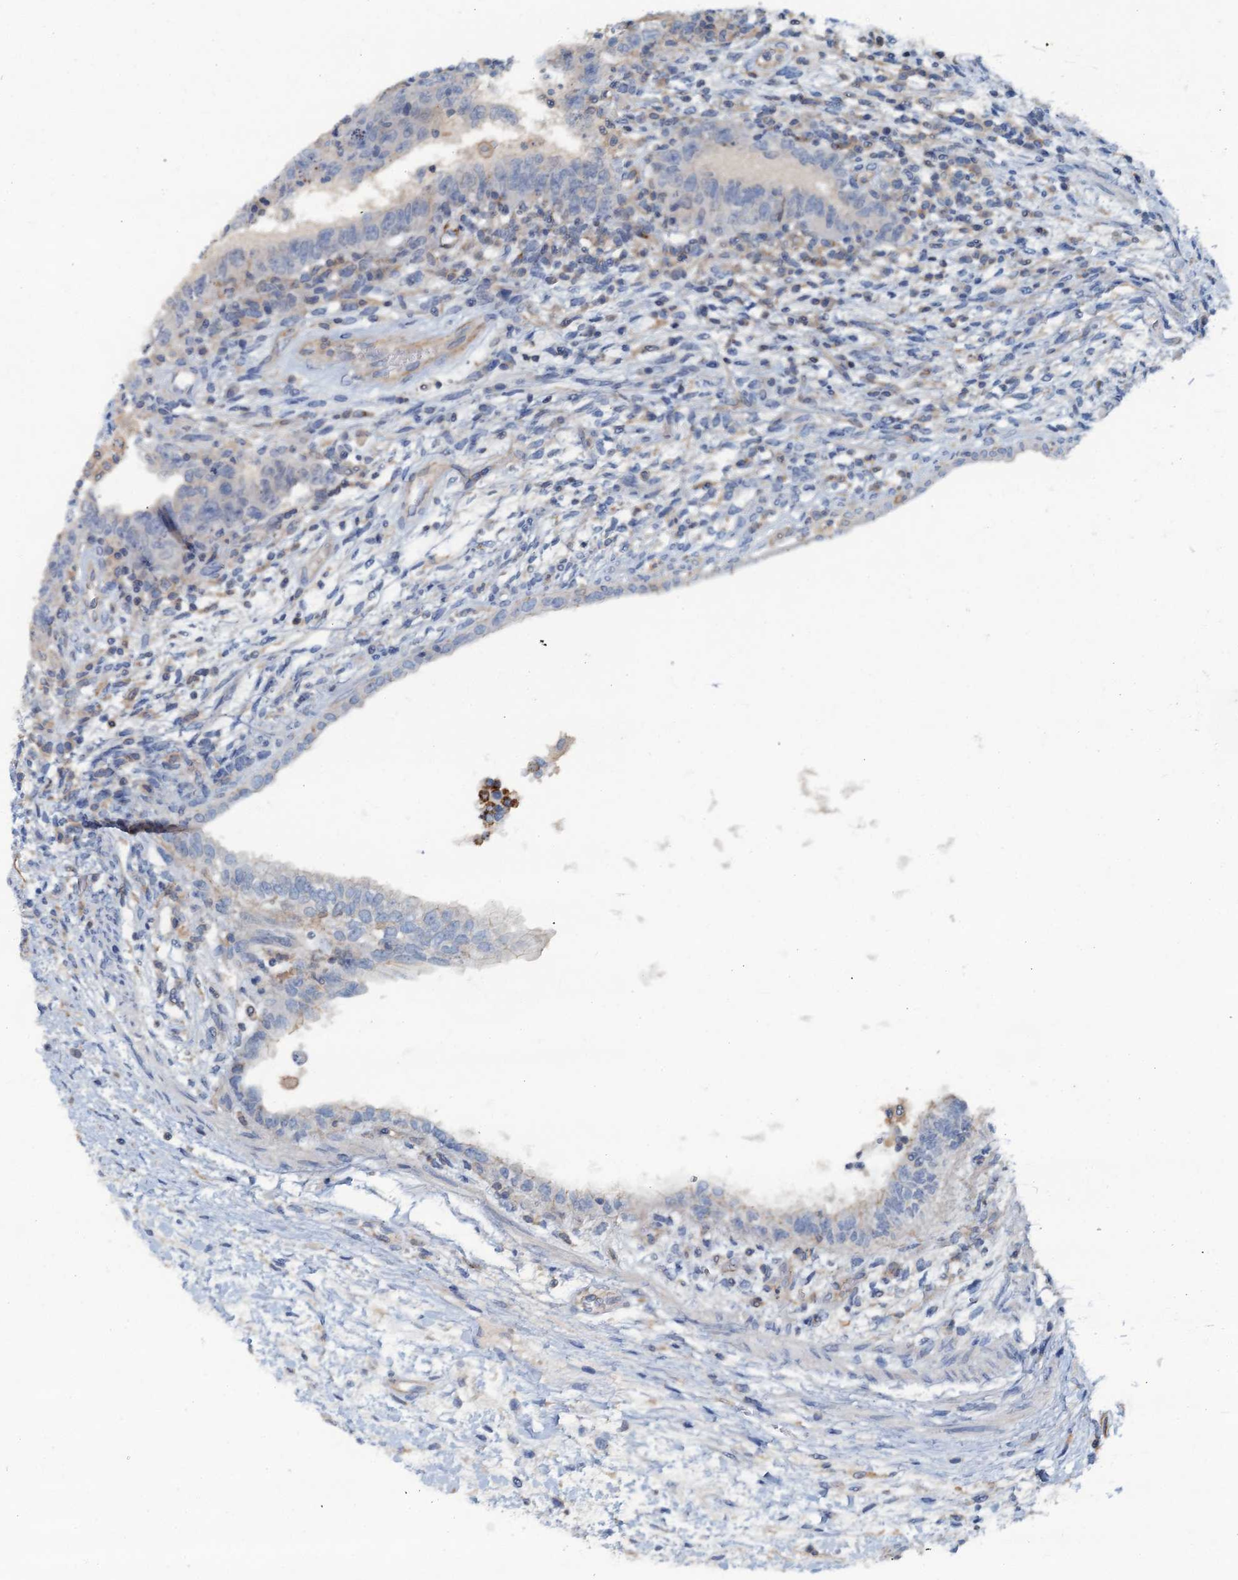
{"staining": {"intensity": "negative", "quantity": "none", "location": "none"}, "tissue": "testis cancer", "cell_type": "Tumor cells", "image_type": "cancer", "snomed": [{"axis": "morphology", "description": "Carcinoma, Embryonal, NOS"}, {"axis": "topography", "description": "Testis"}], "caption": "The immunohistochemistry (IHC) histopathology image has no significant positivity in tumor cells of testis embryonal carcinoma tissue.", "gene": "THAP10", "patient": {"sex": "male", "age": 26}}